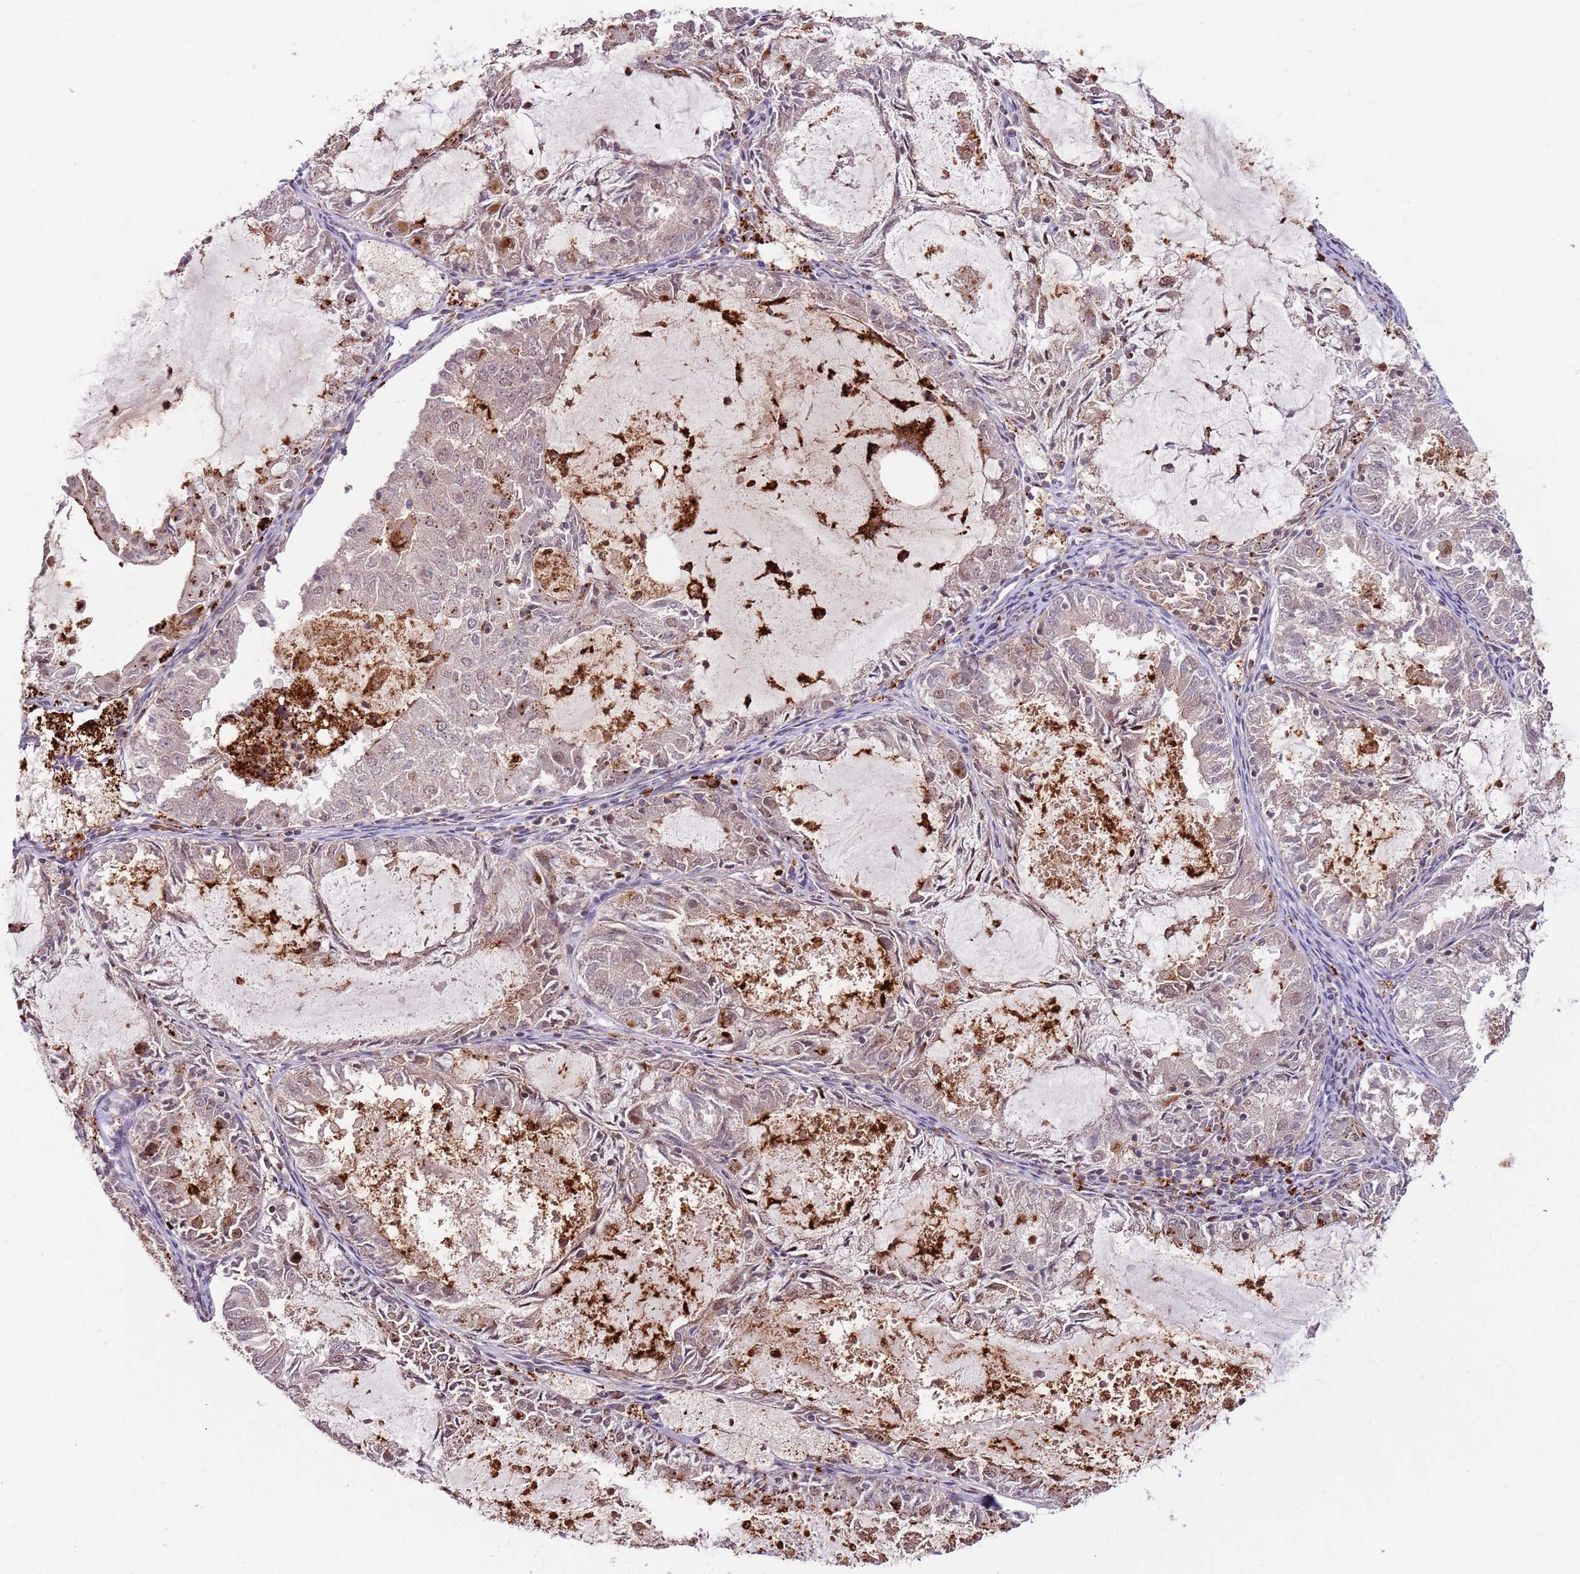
{"staining": {"intensity": "weak", "quantity": "<25%", "location": "nuclear"}, "tissue": "endometrial cancer", "cell_type": "Tumor cells", "image_type": "cancer", "snomed": [{"axis": "morphology", "description": "Adenocarcinoma, NOS"}, {"axis": "topography", "description": "Endometrium"}], "caption": "This is an immunohistochemistry photomicrograph of human endometrial cancer. There is no positivity in tumor cells.", "gene": "ULK3", "patient": {"sex": "female", "age": 57}}